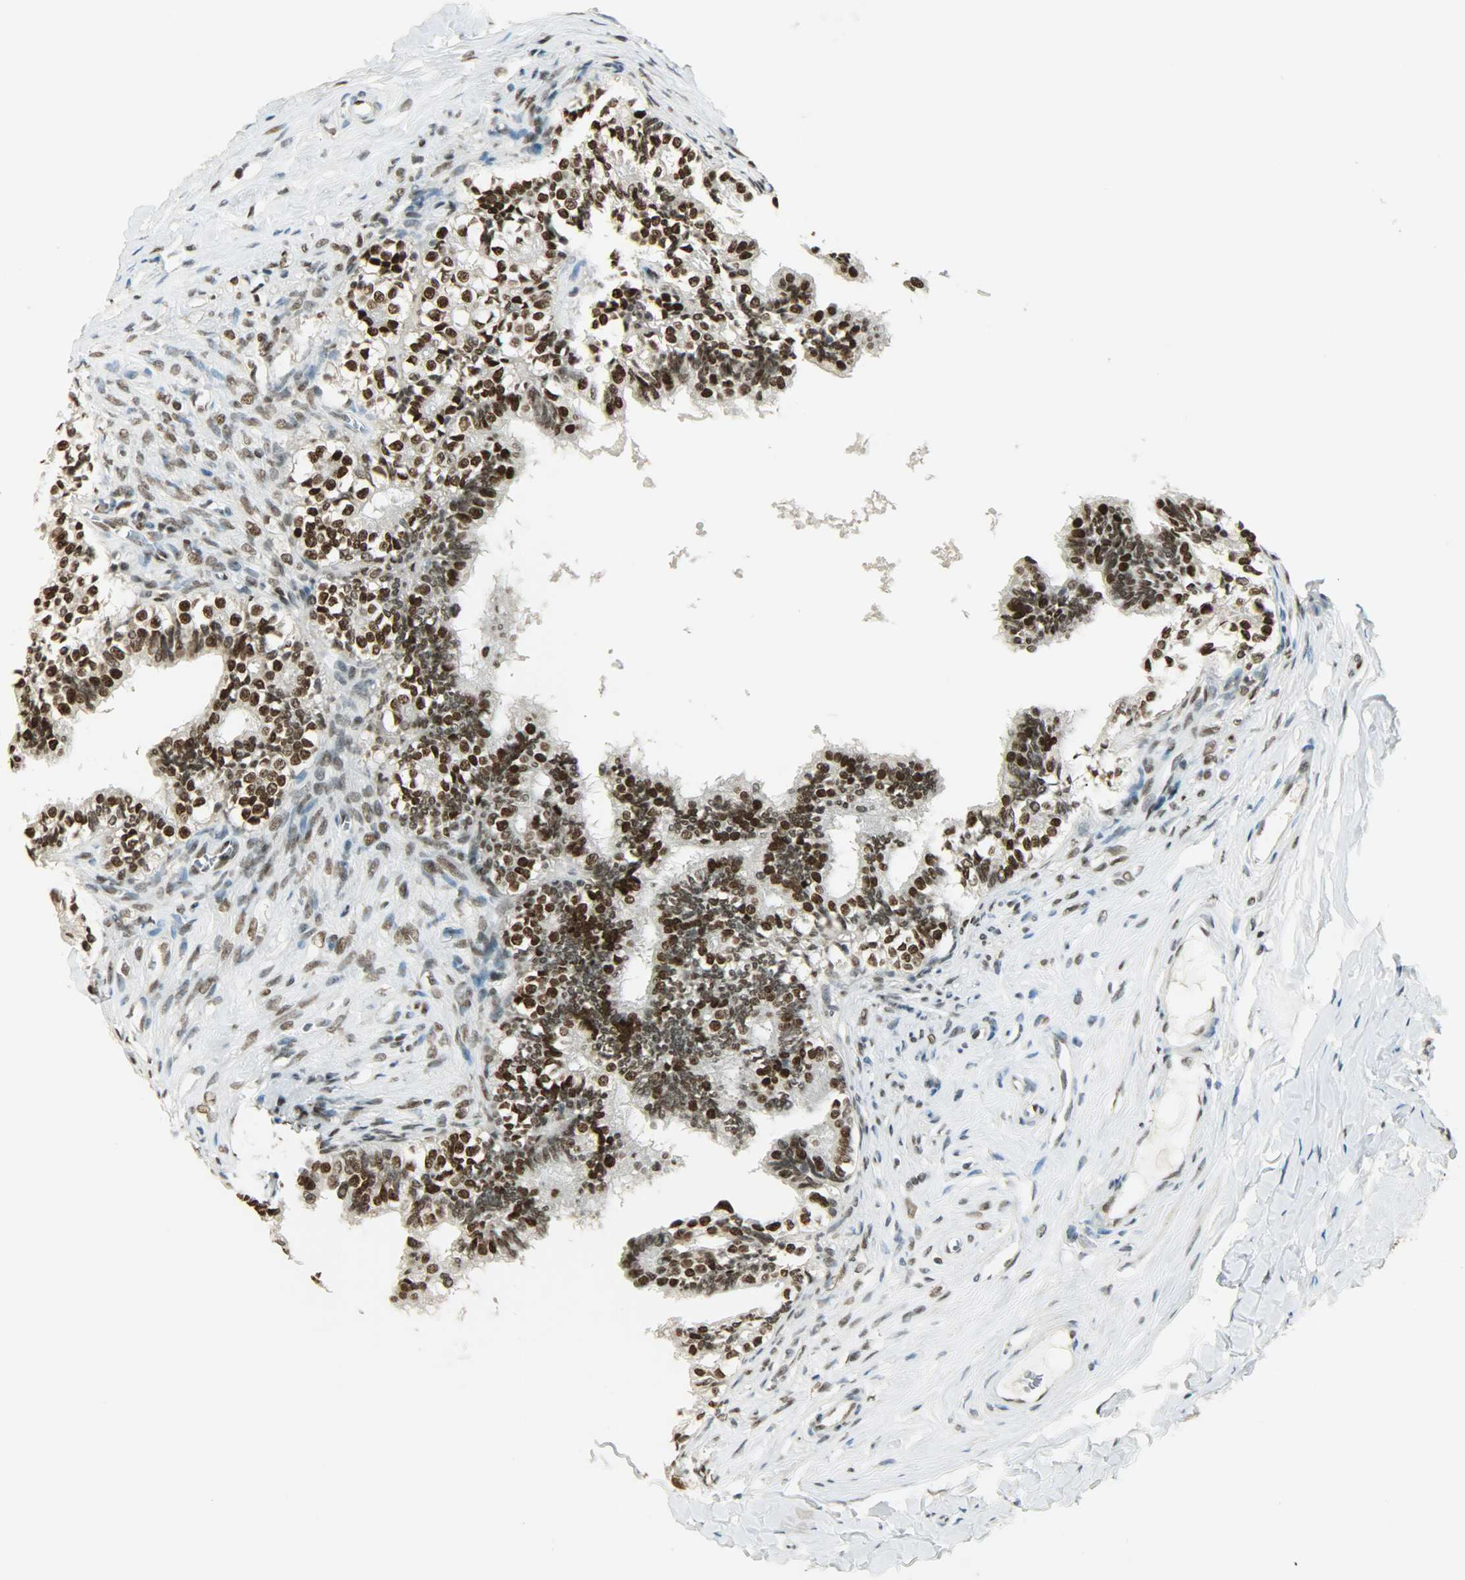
{"staining": {"intensity": "strong", "quantity": ">75%", "location": "nuclear"}, "tissue": "epididymis", "cell_type": "Glandular cells", "image_type": "normal", "snomed": [{"axis": "morphology", "description": "Normal tissue, NOS"}, {"axis": "topography", "description": "Soft tissue"}, {"axis": "topography", "description": "Epididymis"}], "caption": "Protein expression analysis of unremarkable epididymis demonstrates strong nuclear expression in approximately >75% of glandular cells.", "gene": "MYEF2", "patient": {"sex": "male", "age": 26}}